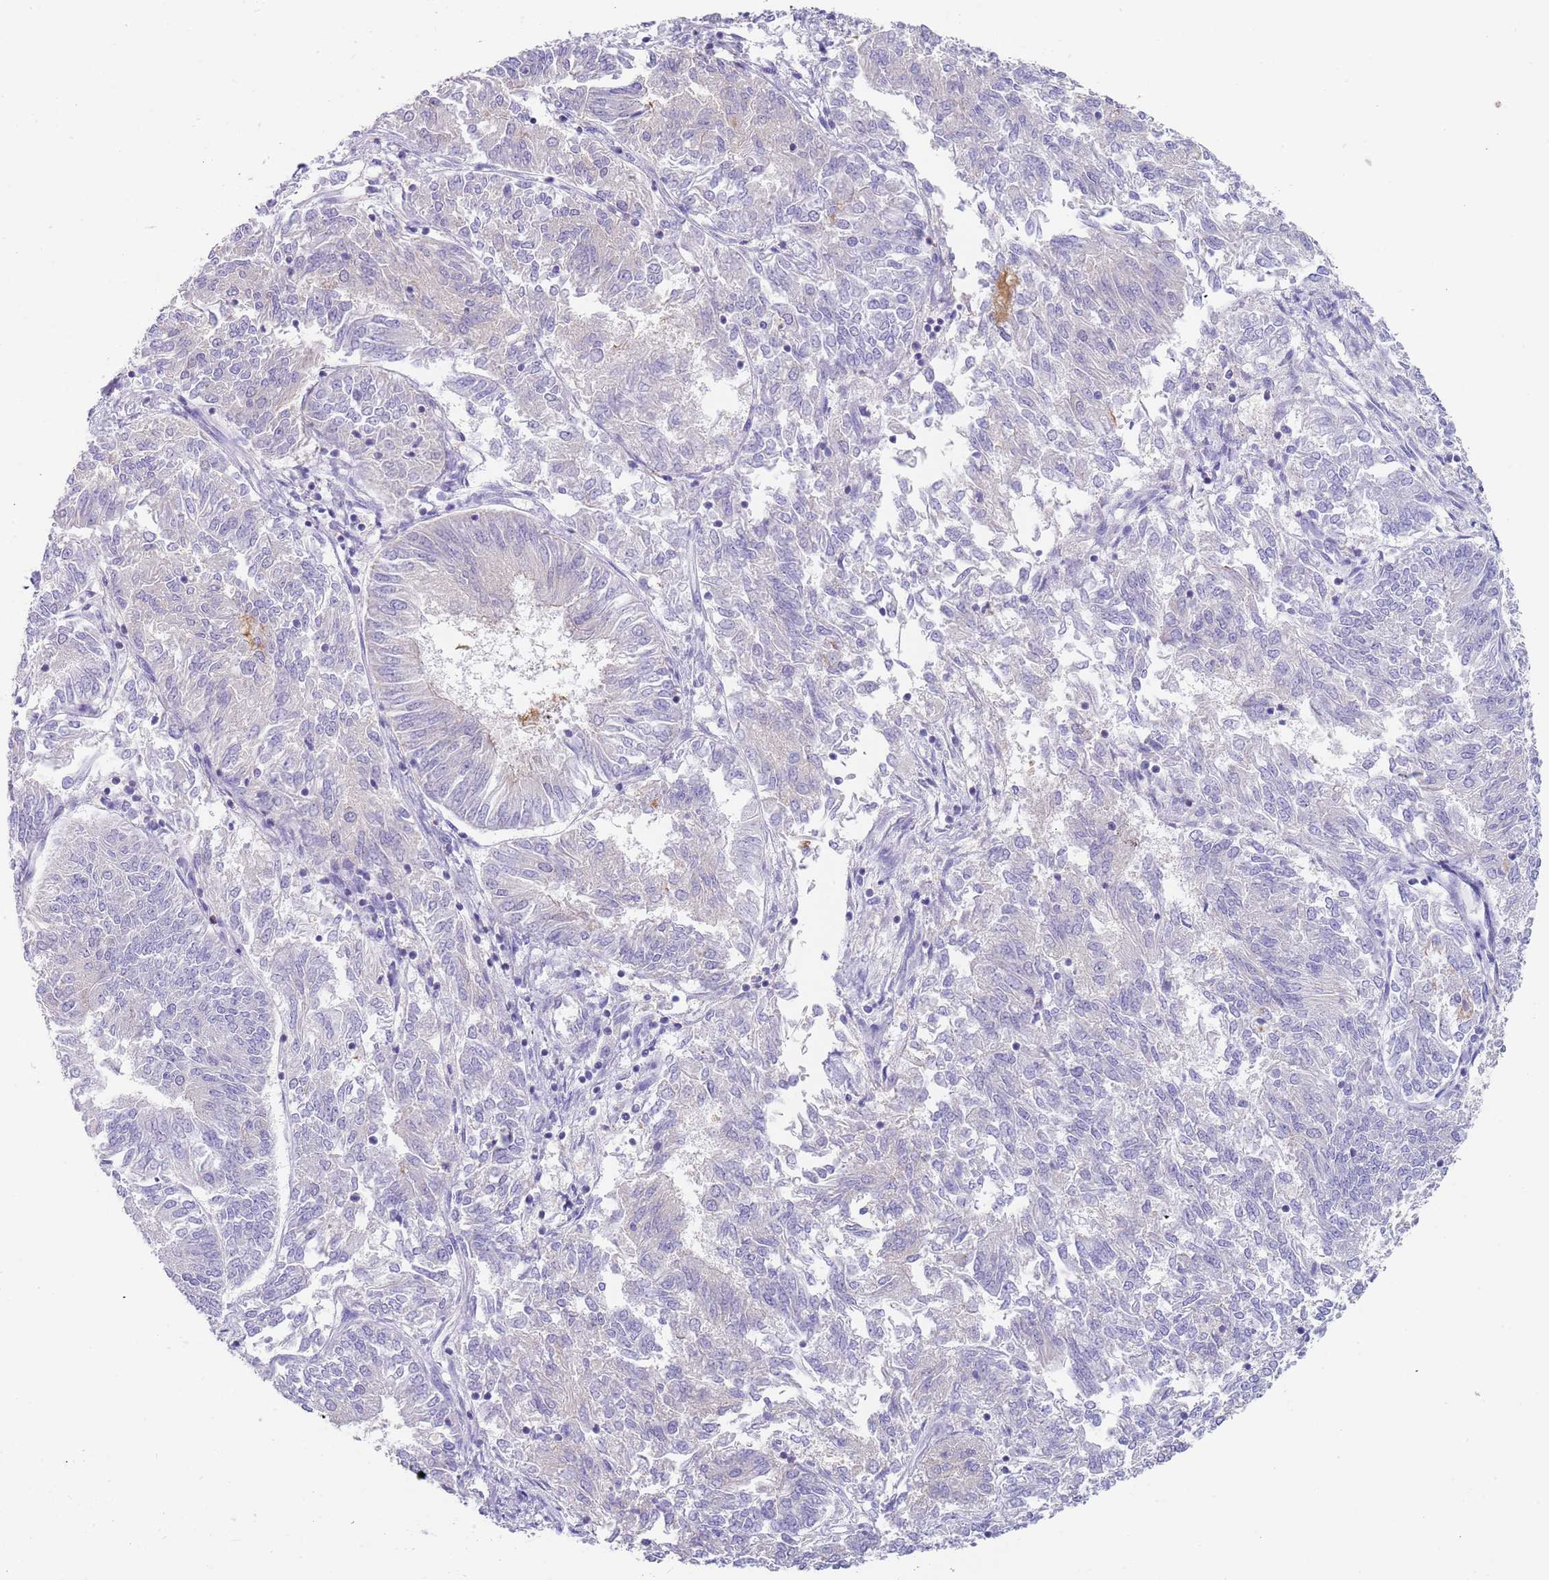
{"staining": {"intensity": "negative", "quantity": "none", "location": "none"}, "tissue": "endometrial cancer", "cell_type": "Tumor cells", "image_type": "cancer", "snomed": [{"axis": "morphology", "description": "Adenocarcinoma, NOS"}, {"axis": "topography", "description": "Endometrium"}], "caption": "There is no significant staining in tumor cells of endometrial cancer.", "gene": "TYW1", "patient": {"sex": "female", "age": 58}}